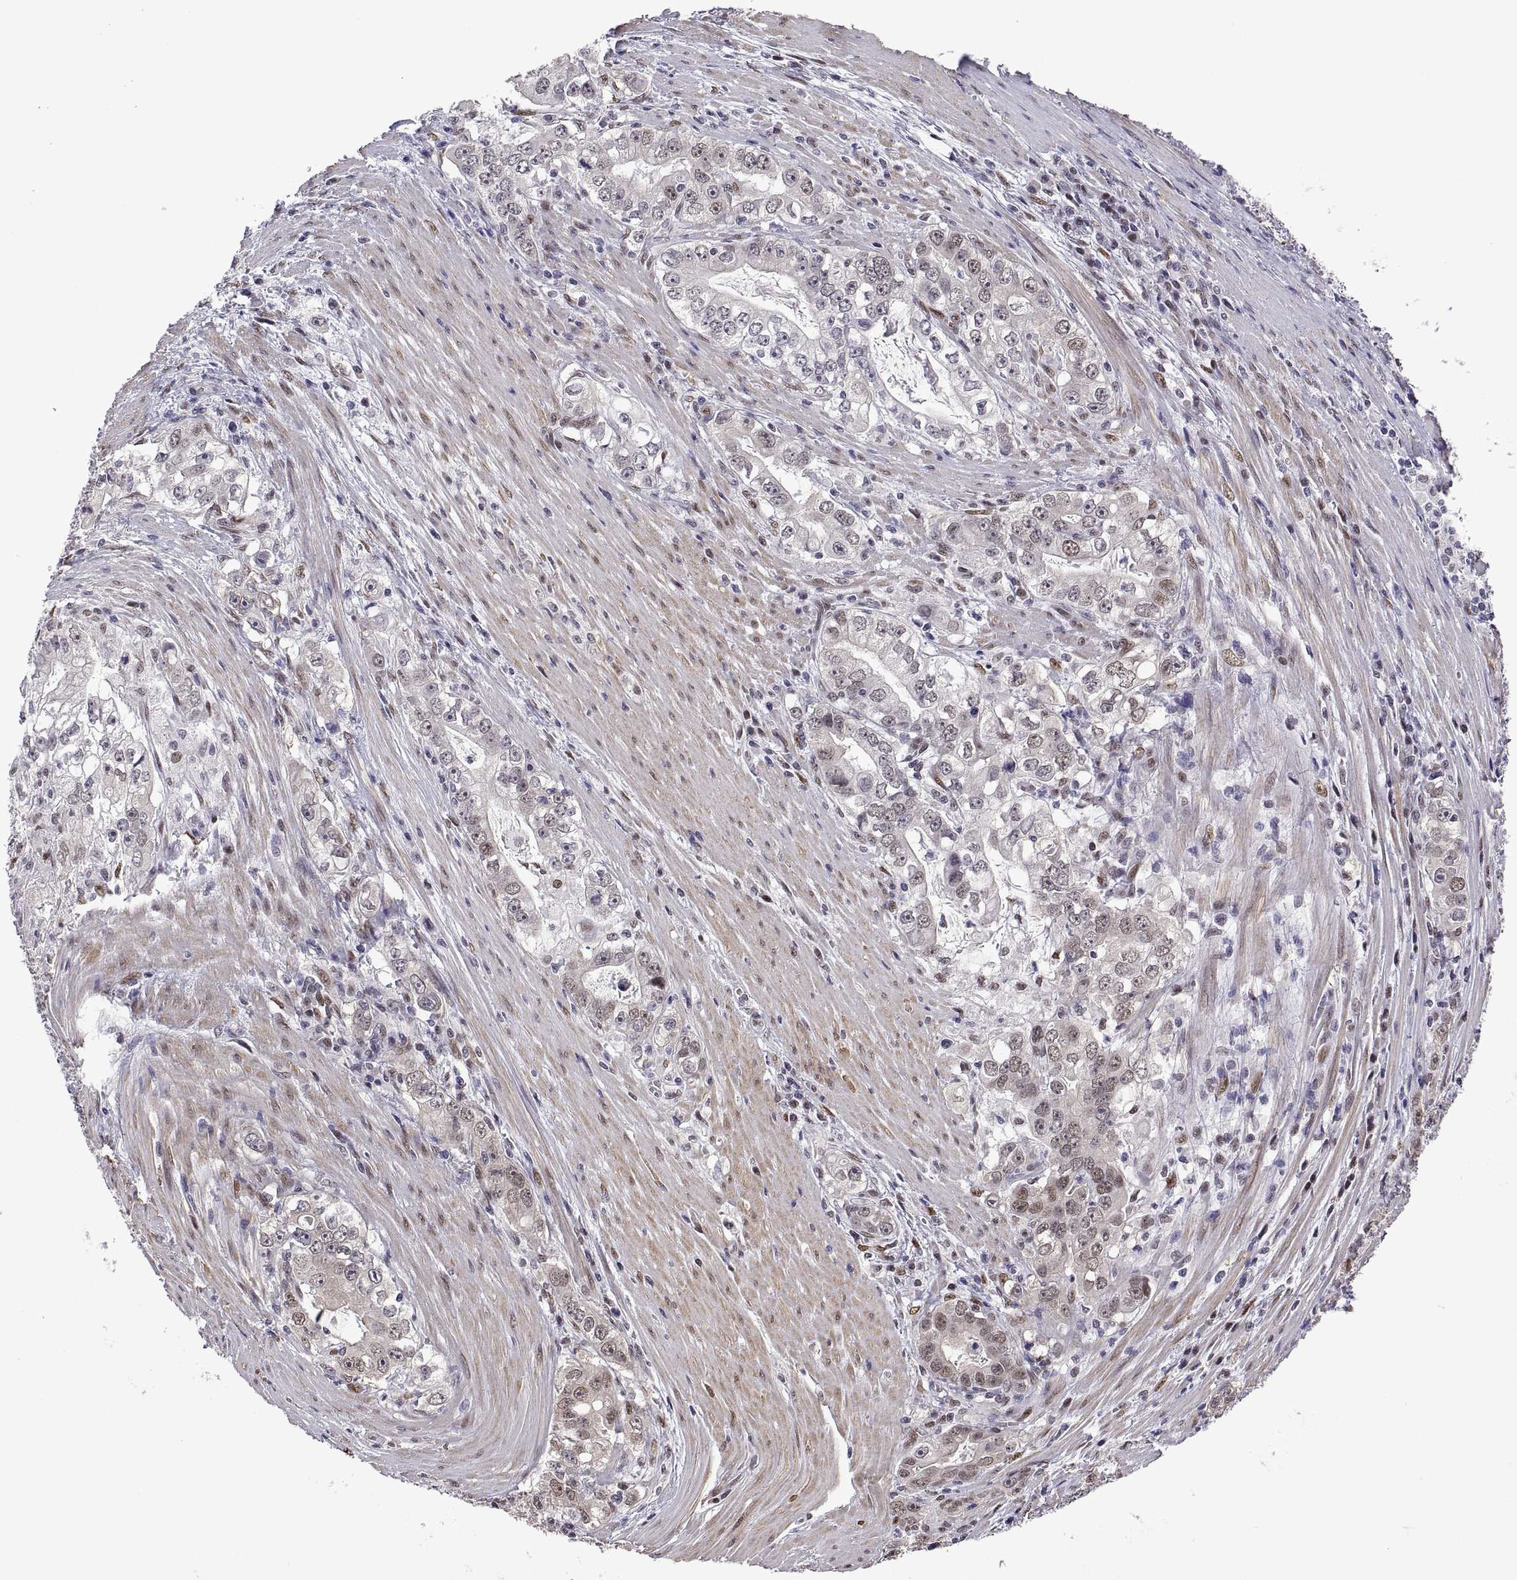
{"staining": {"intensity": "weak", "quantity": "25%-75%", "location": "nuclear"}, "tissue": "stomach cancer", "cell_type": "Tumor cells", "image_type": "cancer", "snomed": [{"axis": "morphology", "description": "Adenocarcinoma, NOS"}, {"axis": "topography", "description": "Stomach, lower"}], "caption": "Tumor cells exhibit weak nuclear expression in approximately 25%-75% of cells in adenocarcinoma (stomach).", "gene": "NR4A1", "patient": {"sex": "female", "age": 72}}